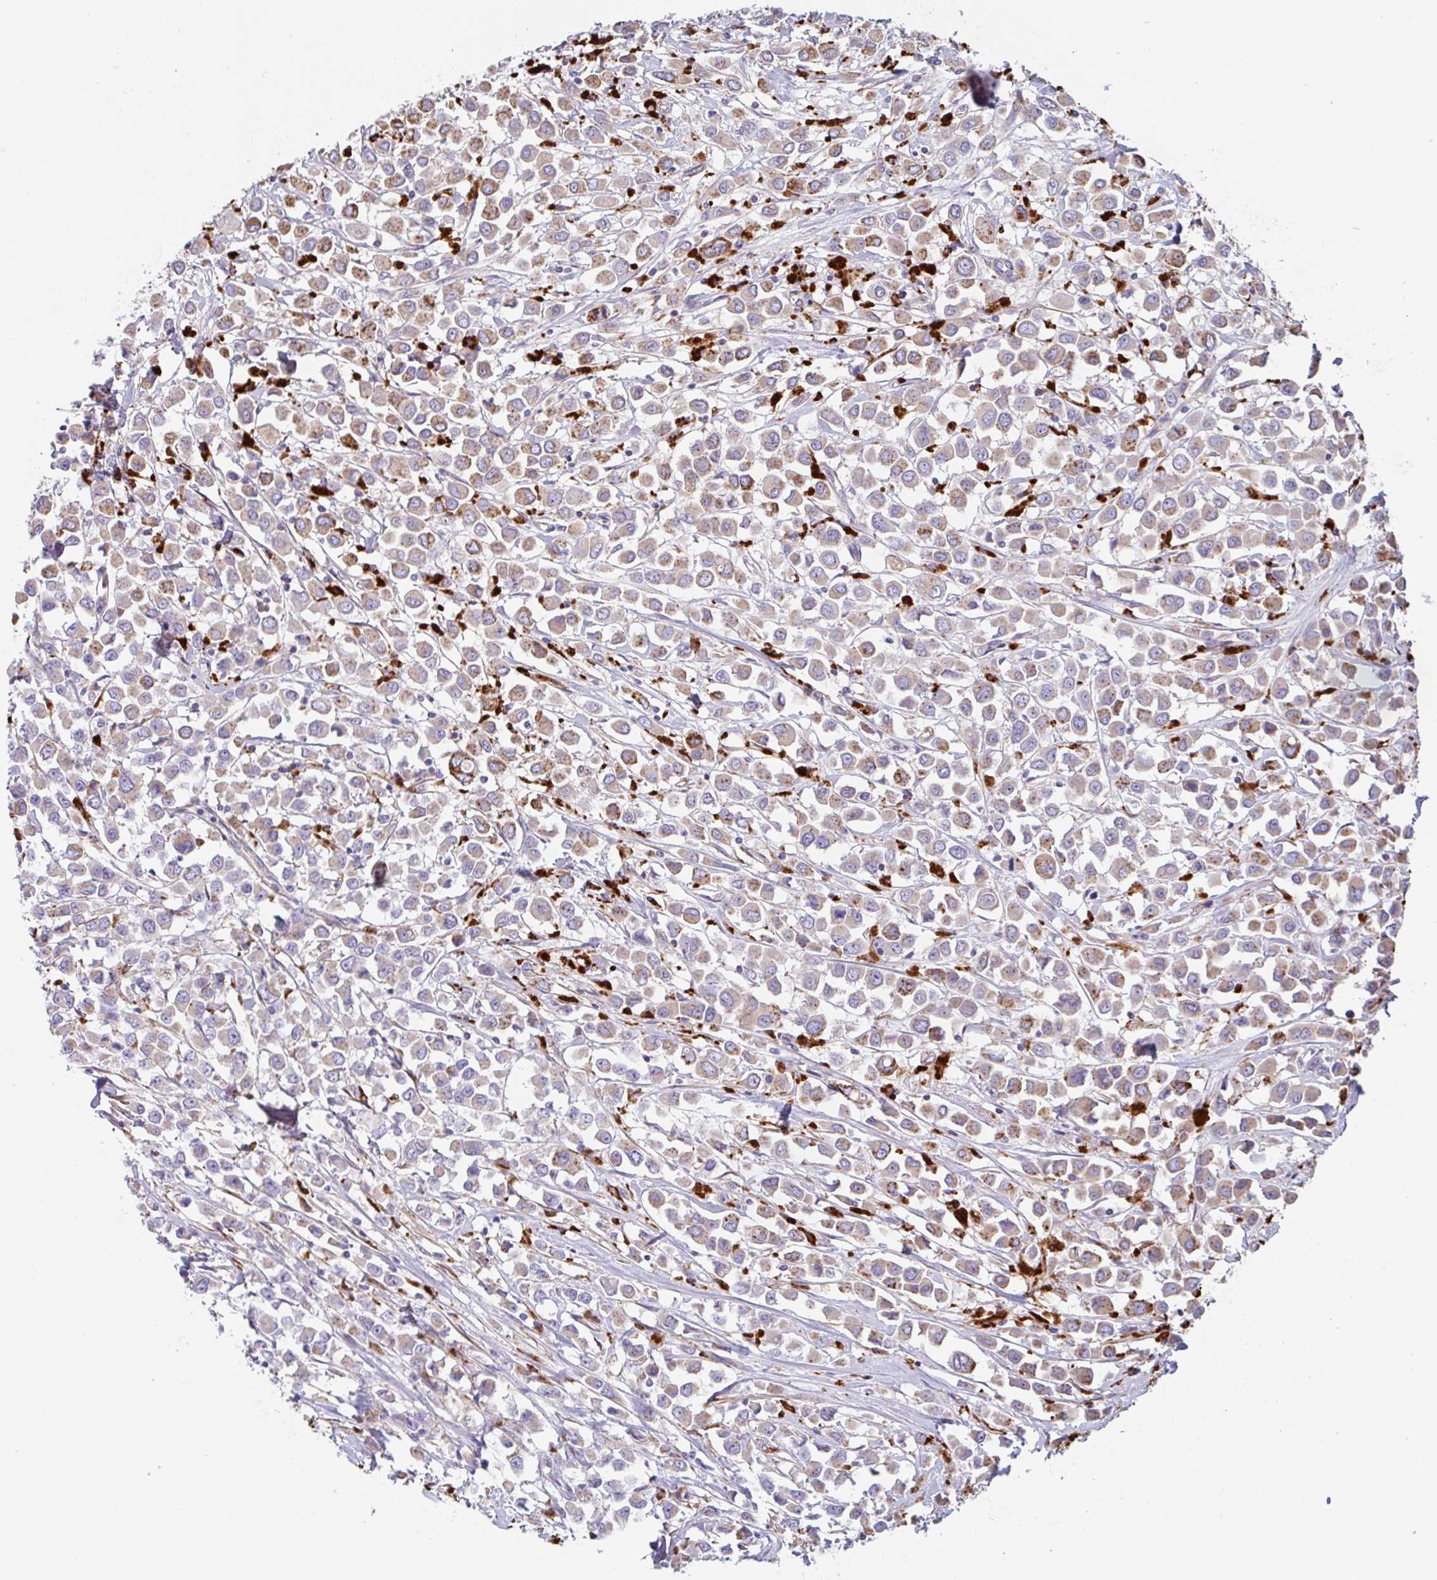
{"staining": {"intensity": "moderate", "quantity": "25%-75%", "location": "cytoplasmic/membranous"}, "tissue": "breast cancer", "cell_type": "Tumor cells", "image_type": "cancer", "snomed": [{"axis": "morphology", "description": "Duct carcinoma"}, {"axis": "topography", "description": "Breast"}], "caption": "Protein expression analysis of human breast invasive ductal carcinoma reveals moderate cytoplasmic/membranous positivity in about 25%-75% of tumor cells.", "gene": "LENG9", "patient": {"sex": "female", "age": 61}}